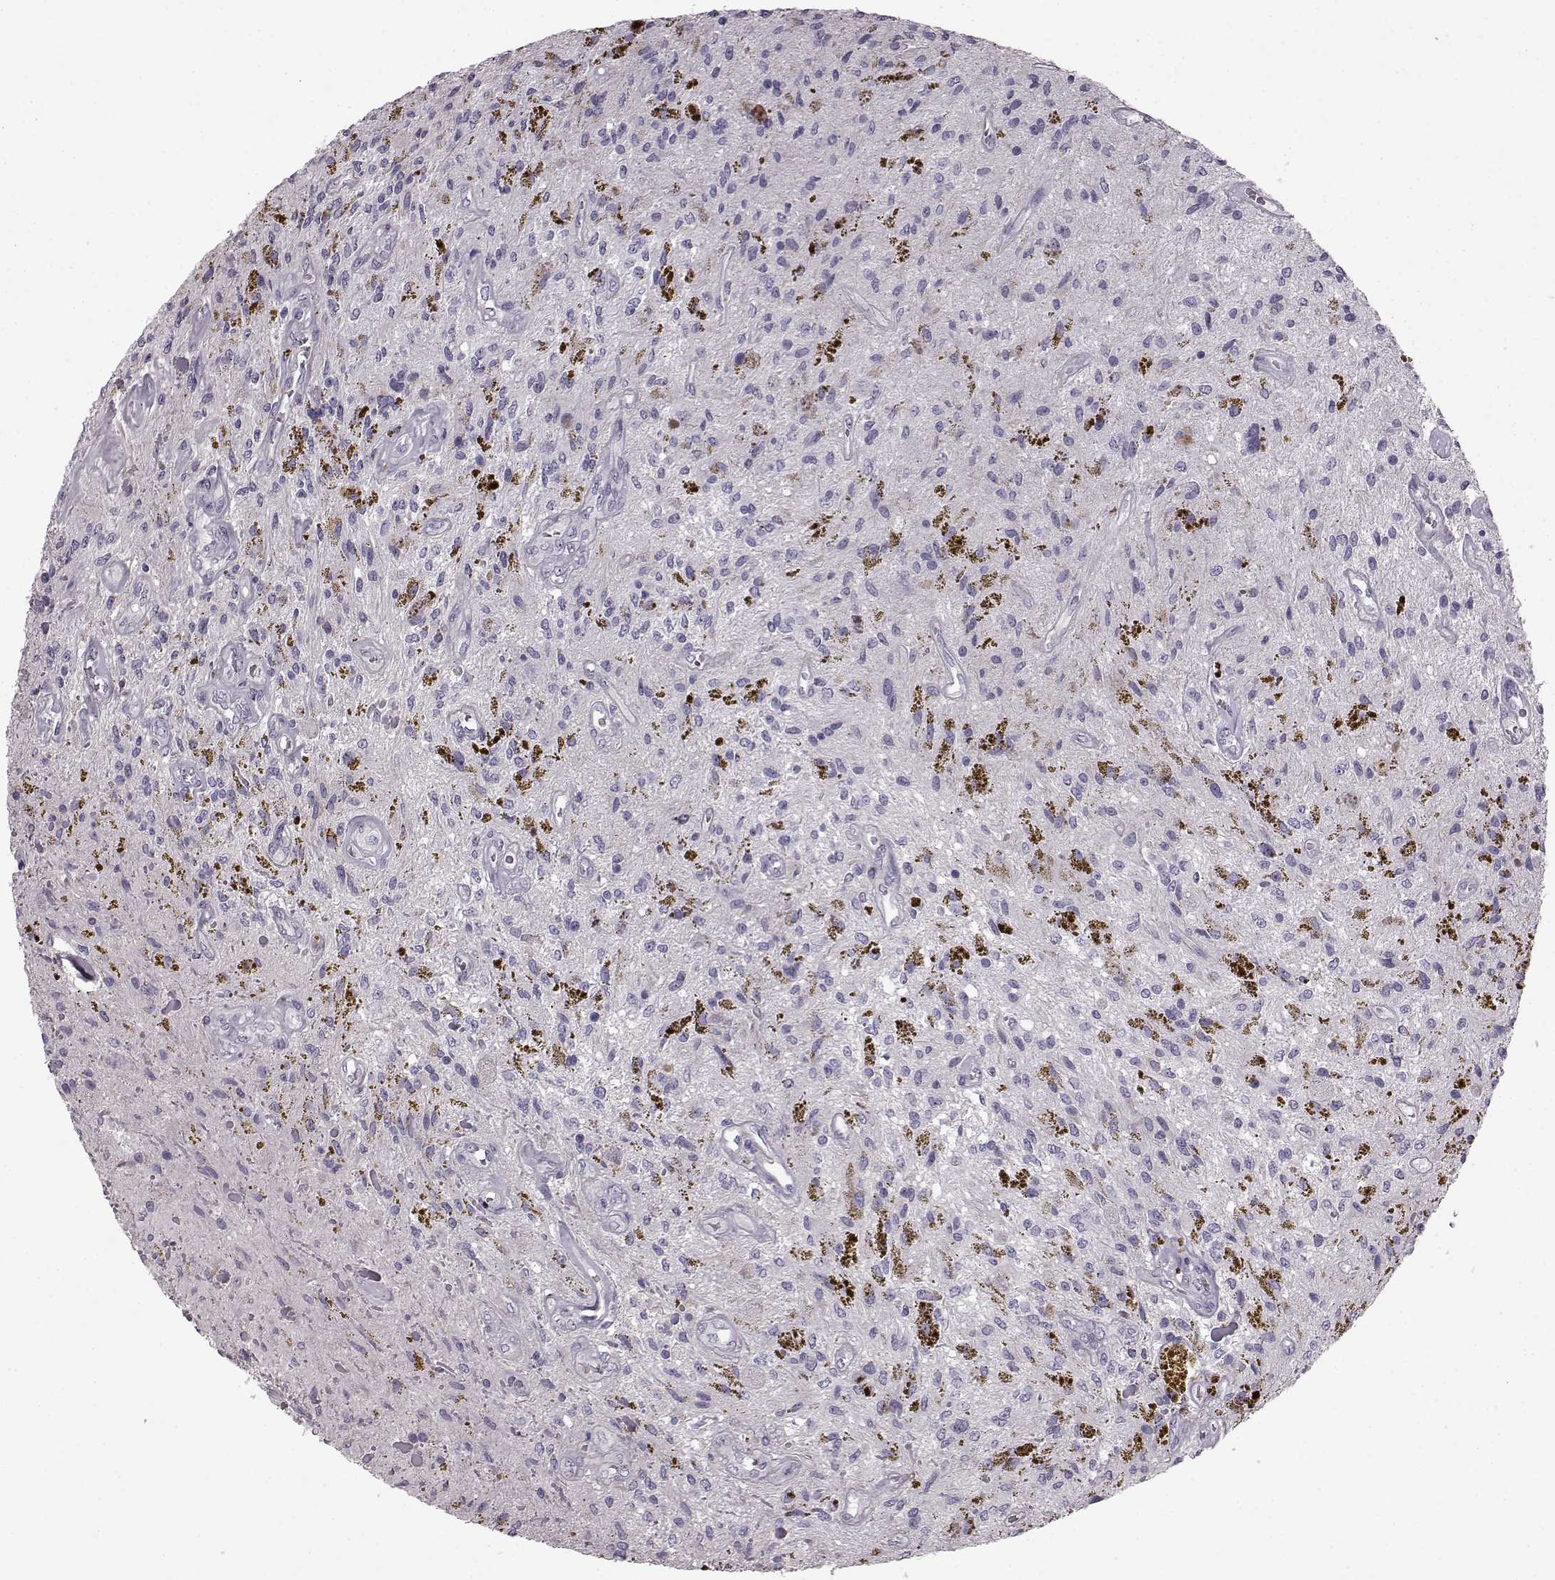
{"staining": {"intensity": "negative", "quantity": "none", "location": "none"}, "tissue": "glioma", "cell_type": "Tumor cells", "image_type": "cancer", "snomed": [{"axis": "morphology", "description": "Glioma, malignant, Low grade"}, {"axis": "topography", "description": "Cerebellum"}], "caption": "This is a image of immunohistochemistry (IHC) staining of low-grade glioma (malignant), which shows no expression in tumor cells.", "gene": "PRPH2", "patient": {"sex": "female", "age": 14}}